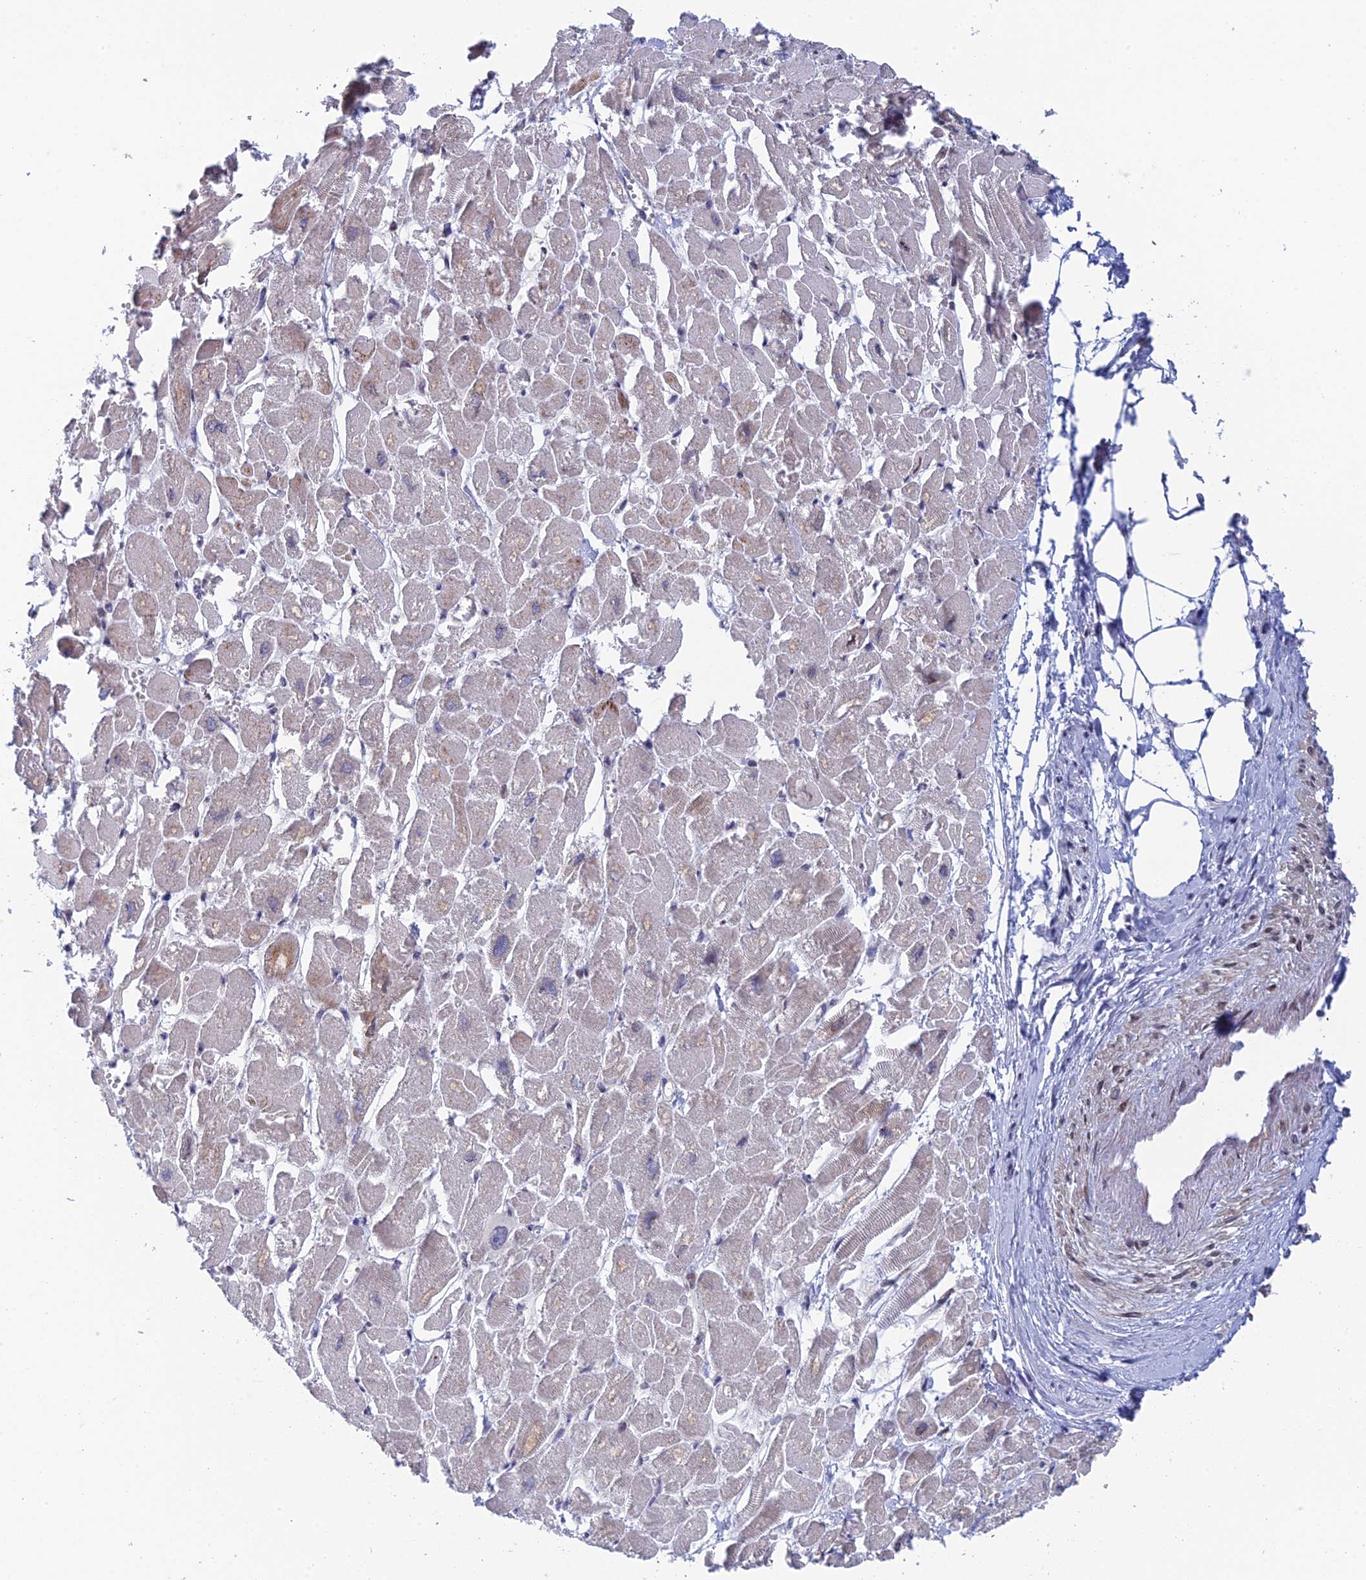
{"staining": {"intensity": "moderate", "quantity": "25%-75%", "location": "cytoplasmic/membranous"}, "tissue": "heart muscle", "cell_type": "Cardiomyocytes", "image_type": "normal", "snomed": [{"axis": "morphology", "description": "Normal tissue, NOS"}, {"axis": "topography", "description": "Heart"}], "caption": "Immunohistochemical staining of unremarkable human heart muscle reveals medium levels of moderate cytoplasmic/membranous staining in approximately 25%-75% of cardiomyocytes.", "gene": "SRA1", "patient": {"sex": "male", "age": 54}}